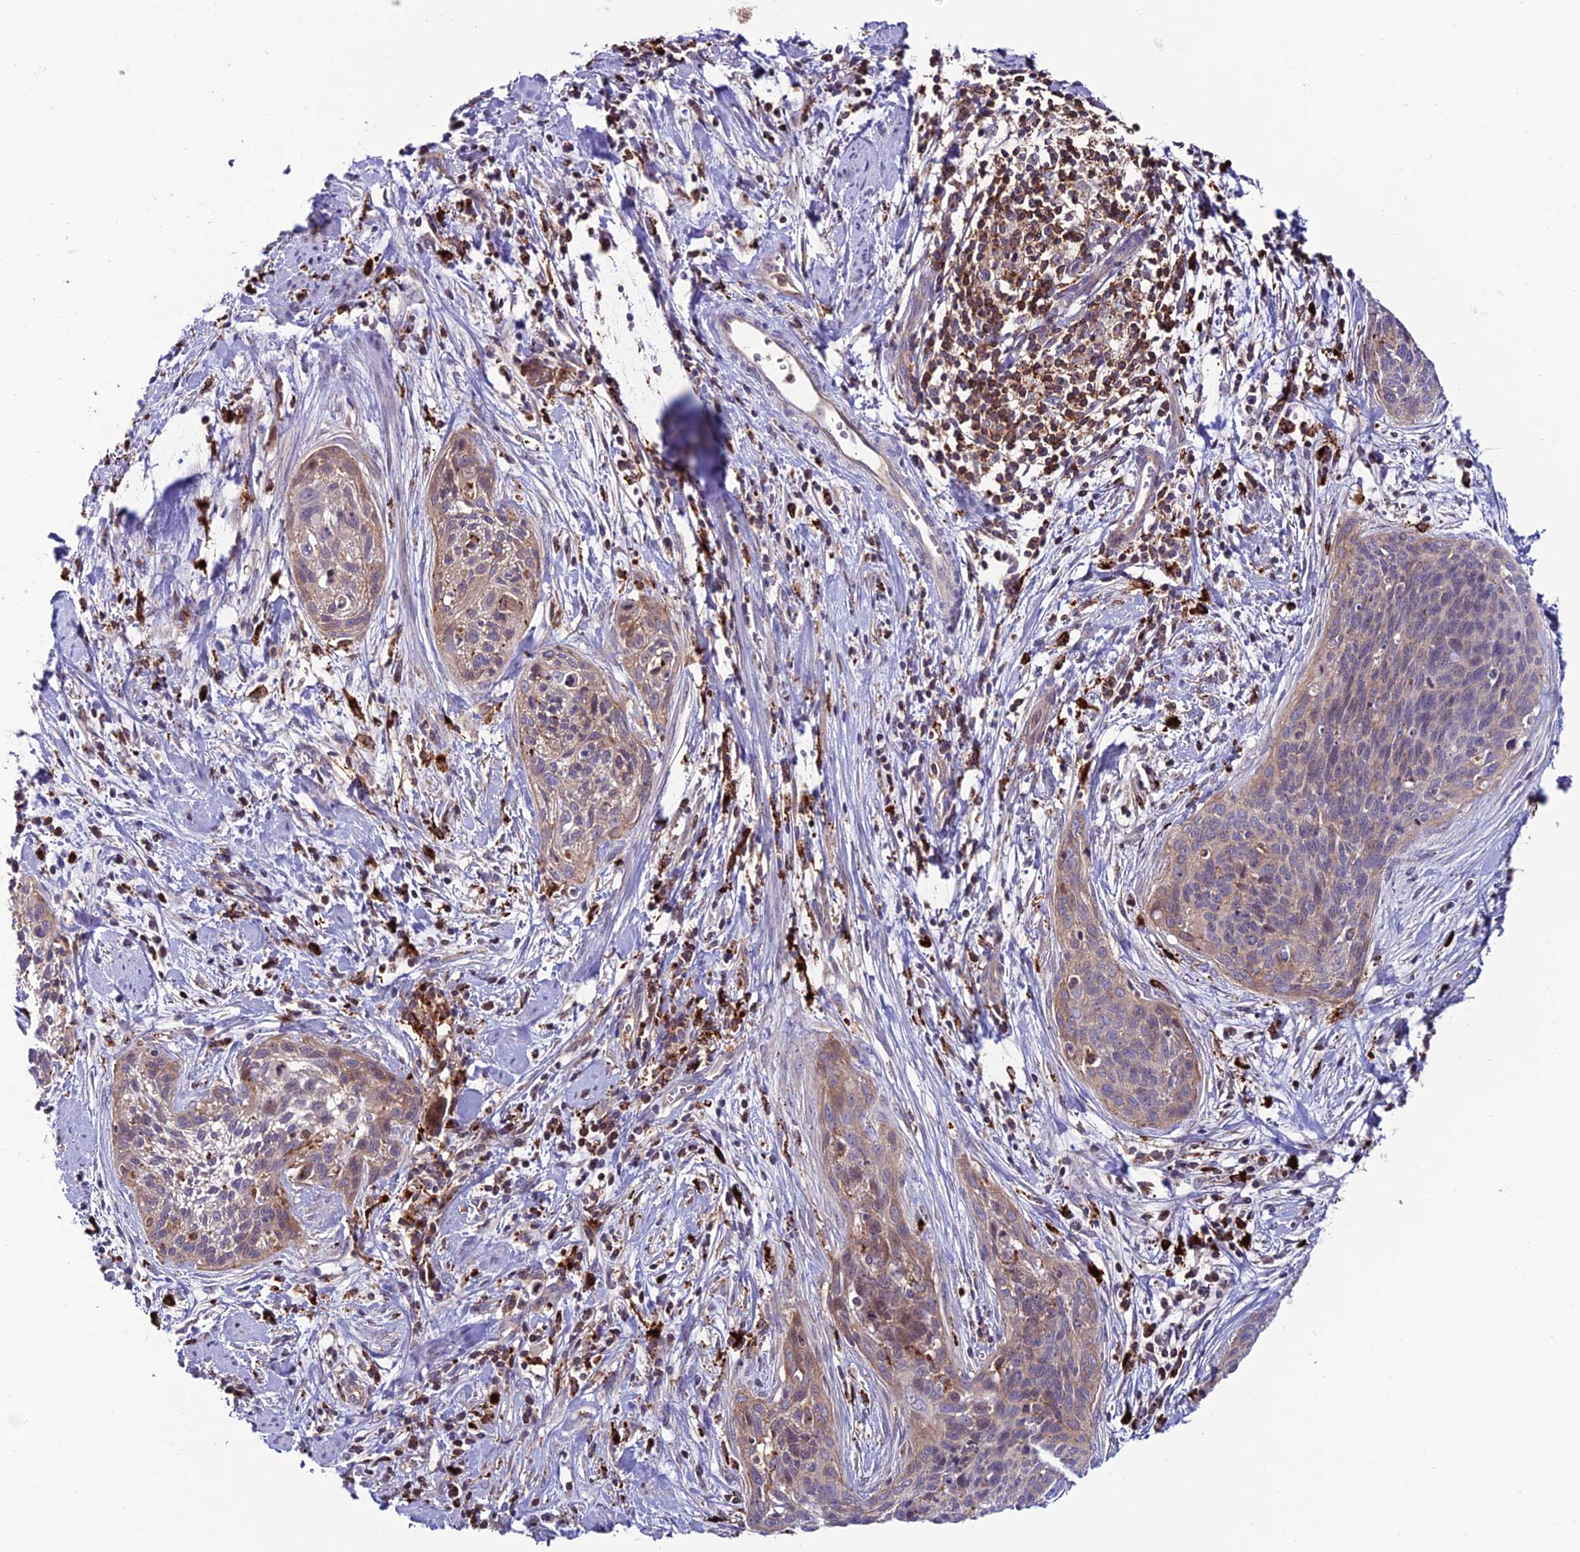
{"staining": {"intensity": "weak", "quantity": "25%-75%", "location": "cytoplasmic/membranous"}, "tissue": "cervical cancer", "cell_type": "Tumor cells", "image_type": "cancer", "snomed": [{"axis": "morphology", "description": "Squamous cell carcinoma, NOS"}, {"axis": "topography", "description": "Cervix"}], "caption": "Immunohistochemical staining of human cervical squamous cell carcinoma shows weak cytoplasmic/membranous protein staining in approximately 25%-75% of tumor cells.", "gene": "ARHGEF18", "patient": {"sex": "female", "age": 55}}